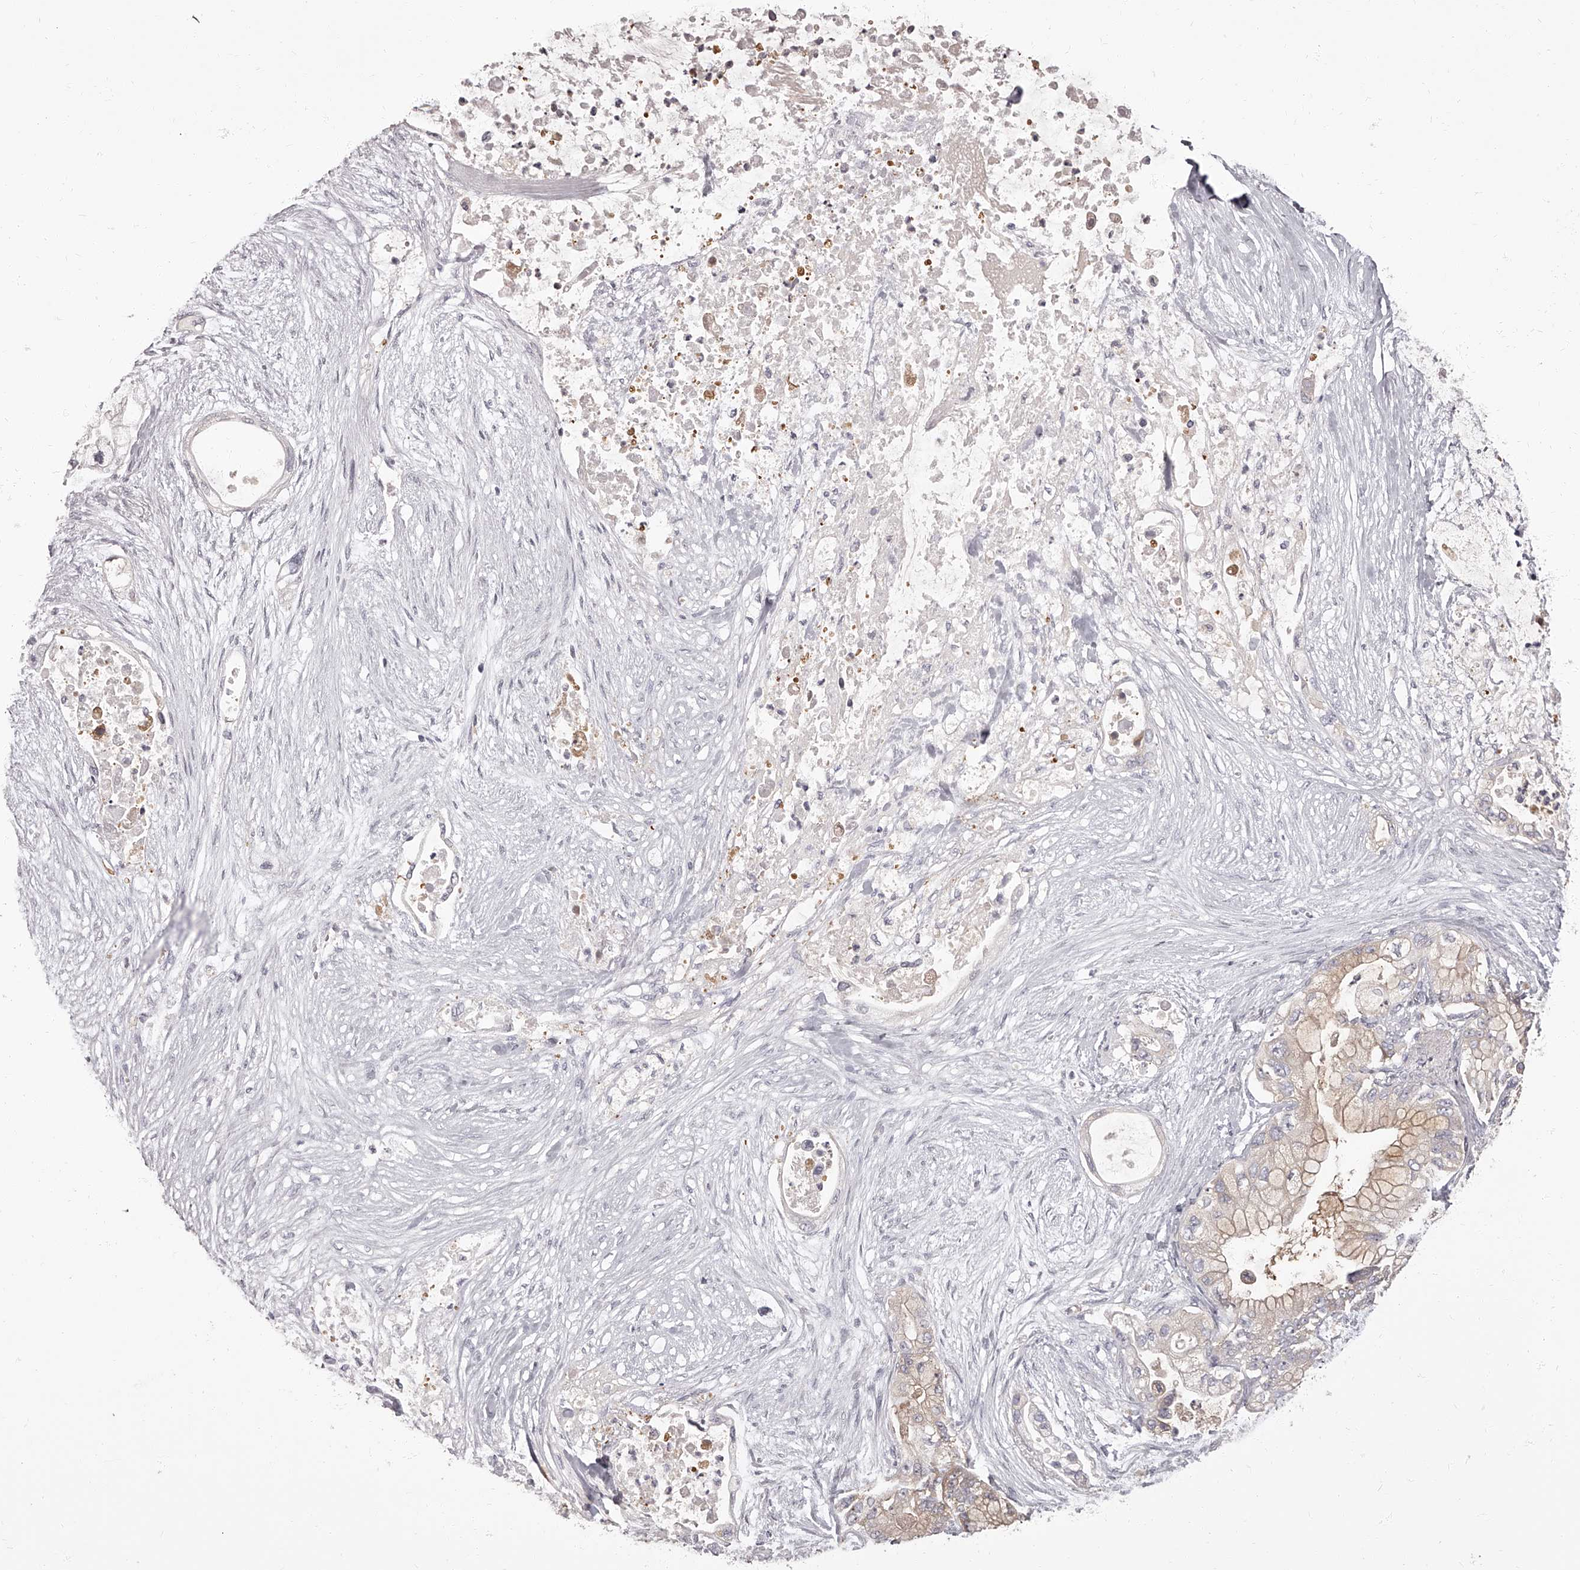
{"staining": {"intensity": "weak", "quantity": "<25%", "location": "cytoplasmic/membranous"}, "tissue": "pancreatic cancer", "cell_type": "Tumor cells", "image_type": "cancer", "snomed": [{"axis": "morphology", "description": "Adenocarcinoma, NOS"}, {"axis": "topography", "description": "Pancreas"}], "caption": "A high-resolution histopathology image shows immunohistochemistry (IHC) staining of pancreatic cancer, which reveals no significant staining in tumor cells.", "gene": "APEH", "patient": {"sex": "male", "age": 53}}